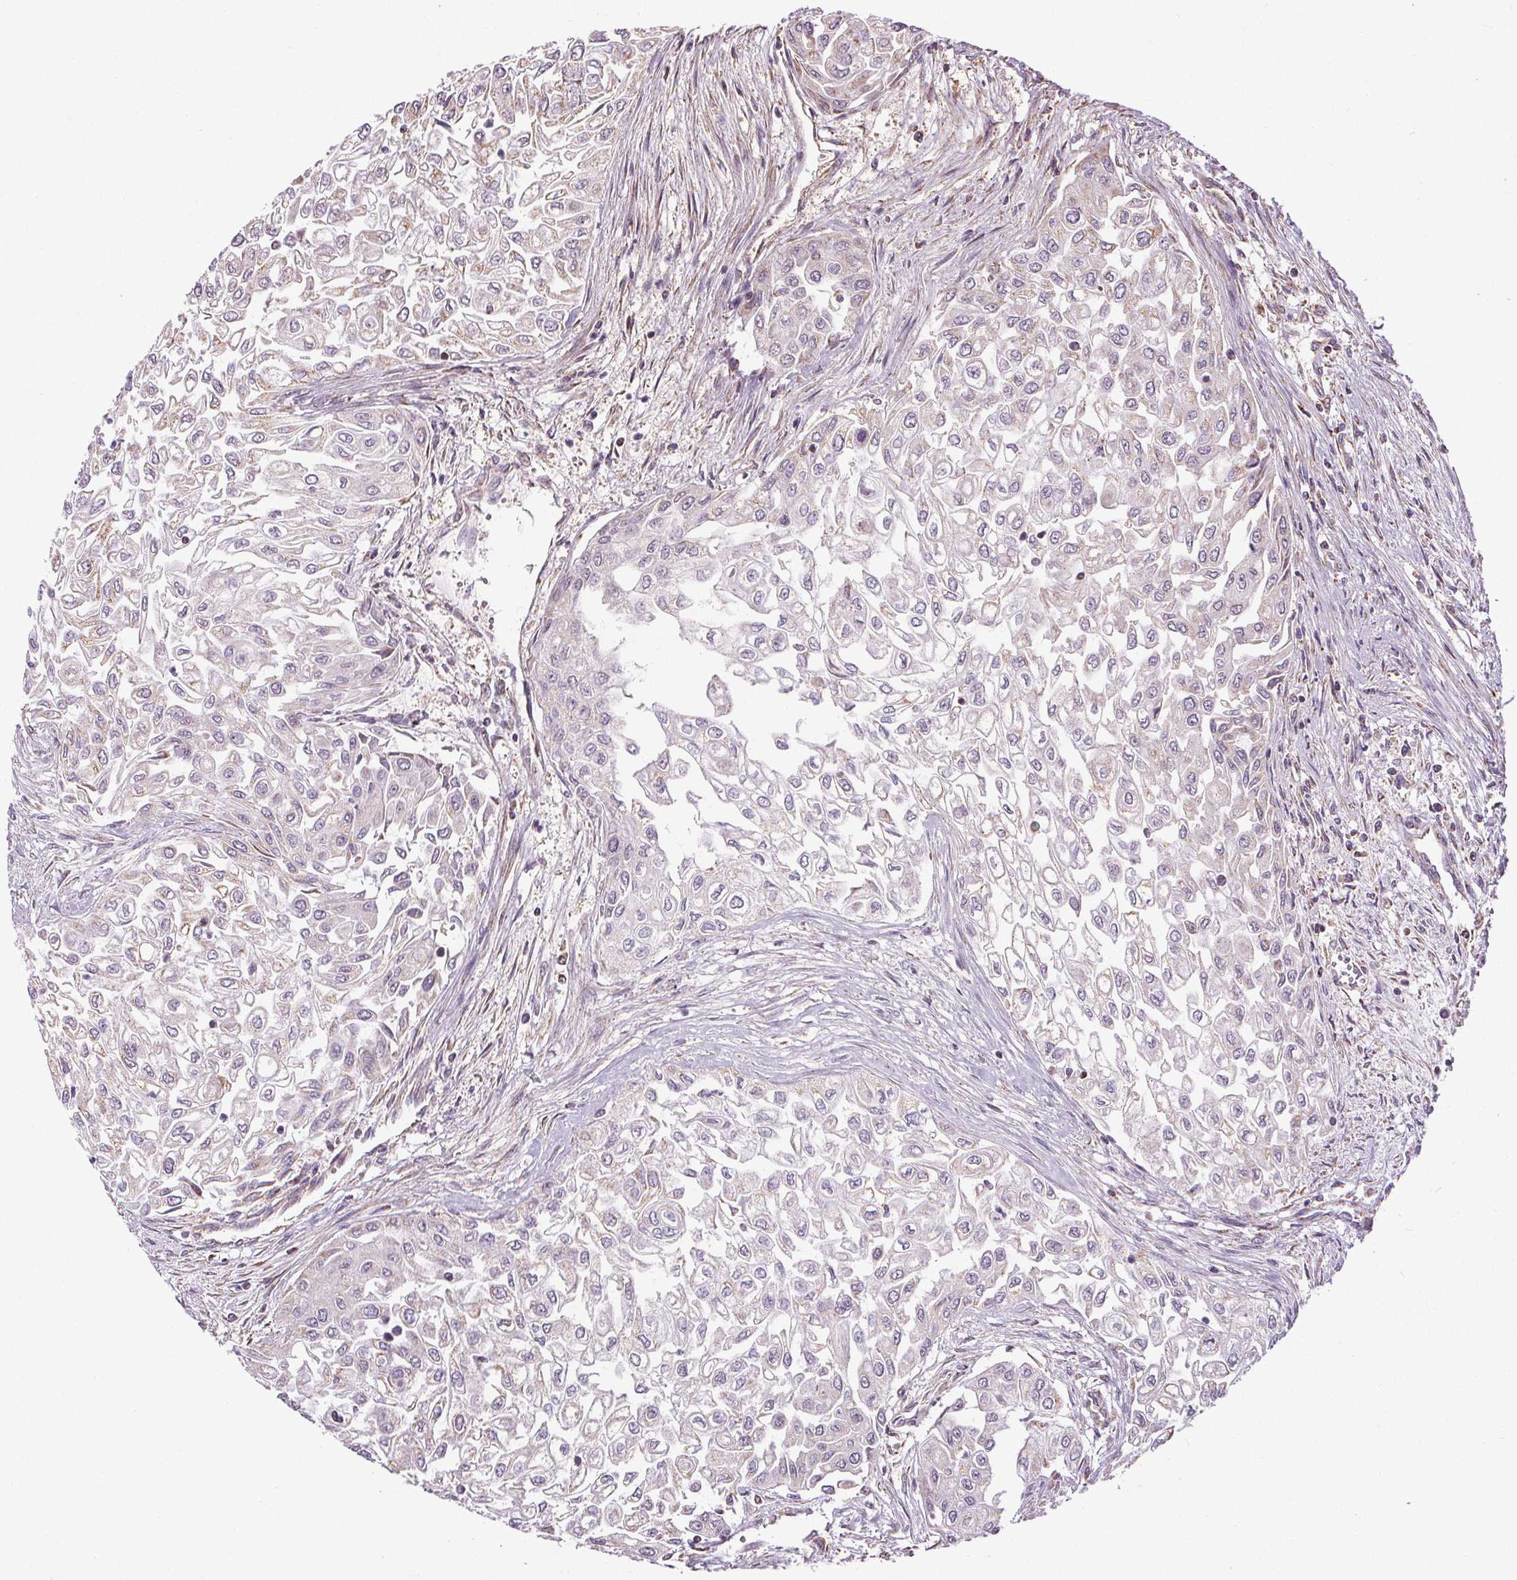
{"staining": {"intensity": "negative", "quantity": "none", "location": "none"}, "tissue": "urothelial cancer", "cell_type": "Tumor cells", "image_type": "cancer", "snomed": [{"axis": "morphology", "description": "Urothelial carcinoma, High grade"}, {"axis": "topography", "description": "Urinary bladder"}], "caption": "Urothelial cancer was stained to show a protein in brown. There is no significant positivity in tumor cells. The staining is performed using DAB (3,3'-diaminobenzidine) brown chromogen with nuclei counter-stained in using hematoxylin.", "gene": "ZNF548", "patient": {"sex": "male", "age": 62}}